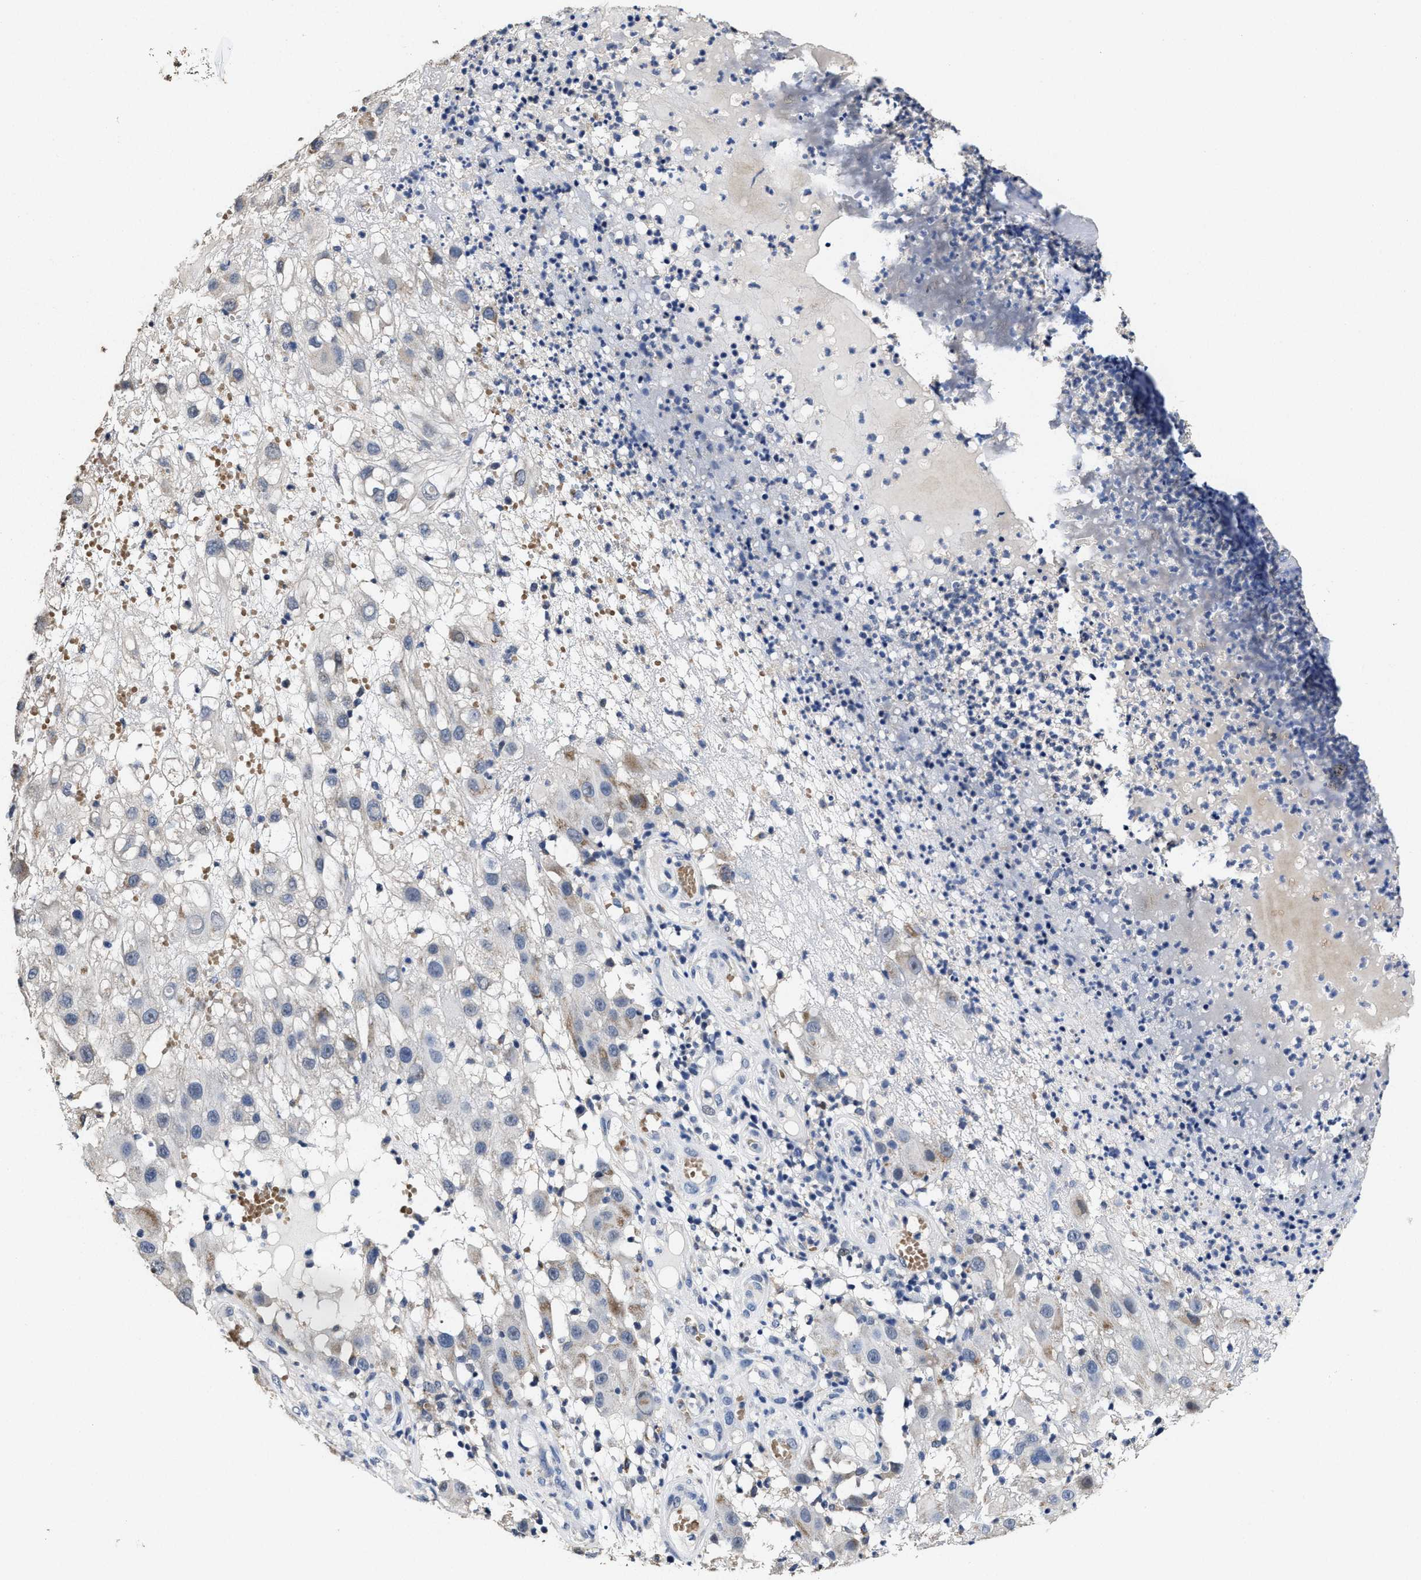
{"staining": {"intensity": "weak", "quantity": "<25%", "location": "cytoplasmic/membranous"}, "tissue": "melanoma", "cell_type": "Tumor cells", "image_type": "cancer", "snomed": [{"axis": "morphology", "description": "Malignant melanoma, NOS"}, {"axis": "topography", "description": "Skin"}], "caption": "Tumor cells are negative for protein expression in human melanoma. (DAB IHC, high magnification).", "gene": "ZFAT", "patient": {"sex": "female", "age": 81}}